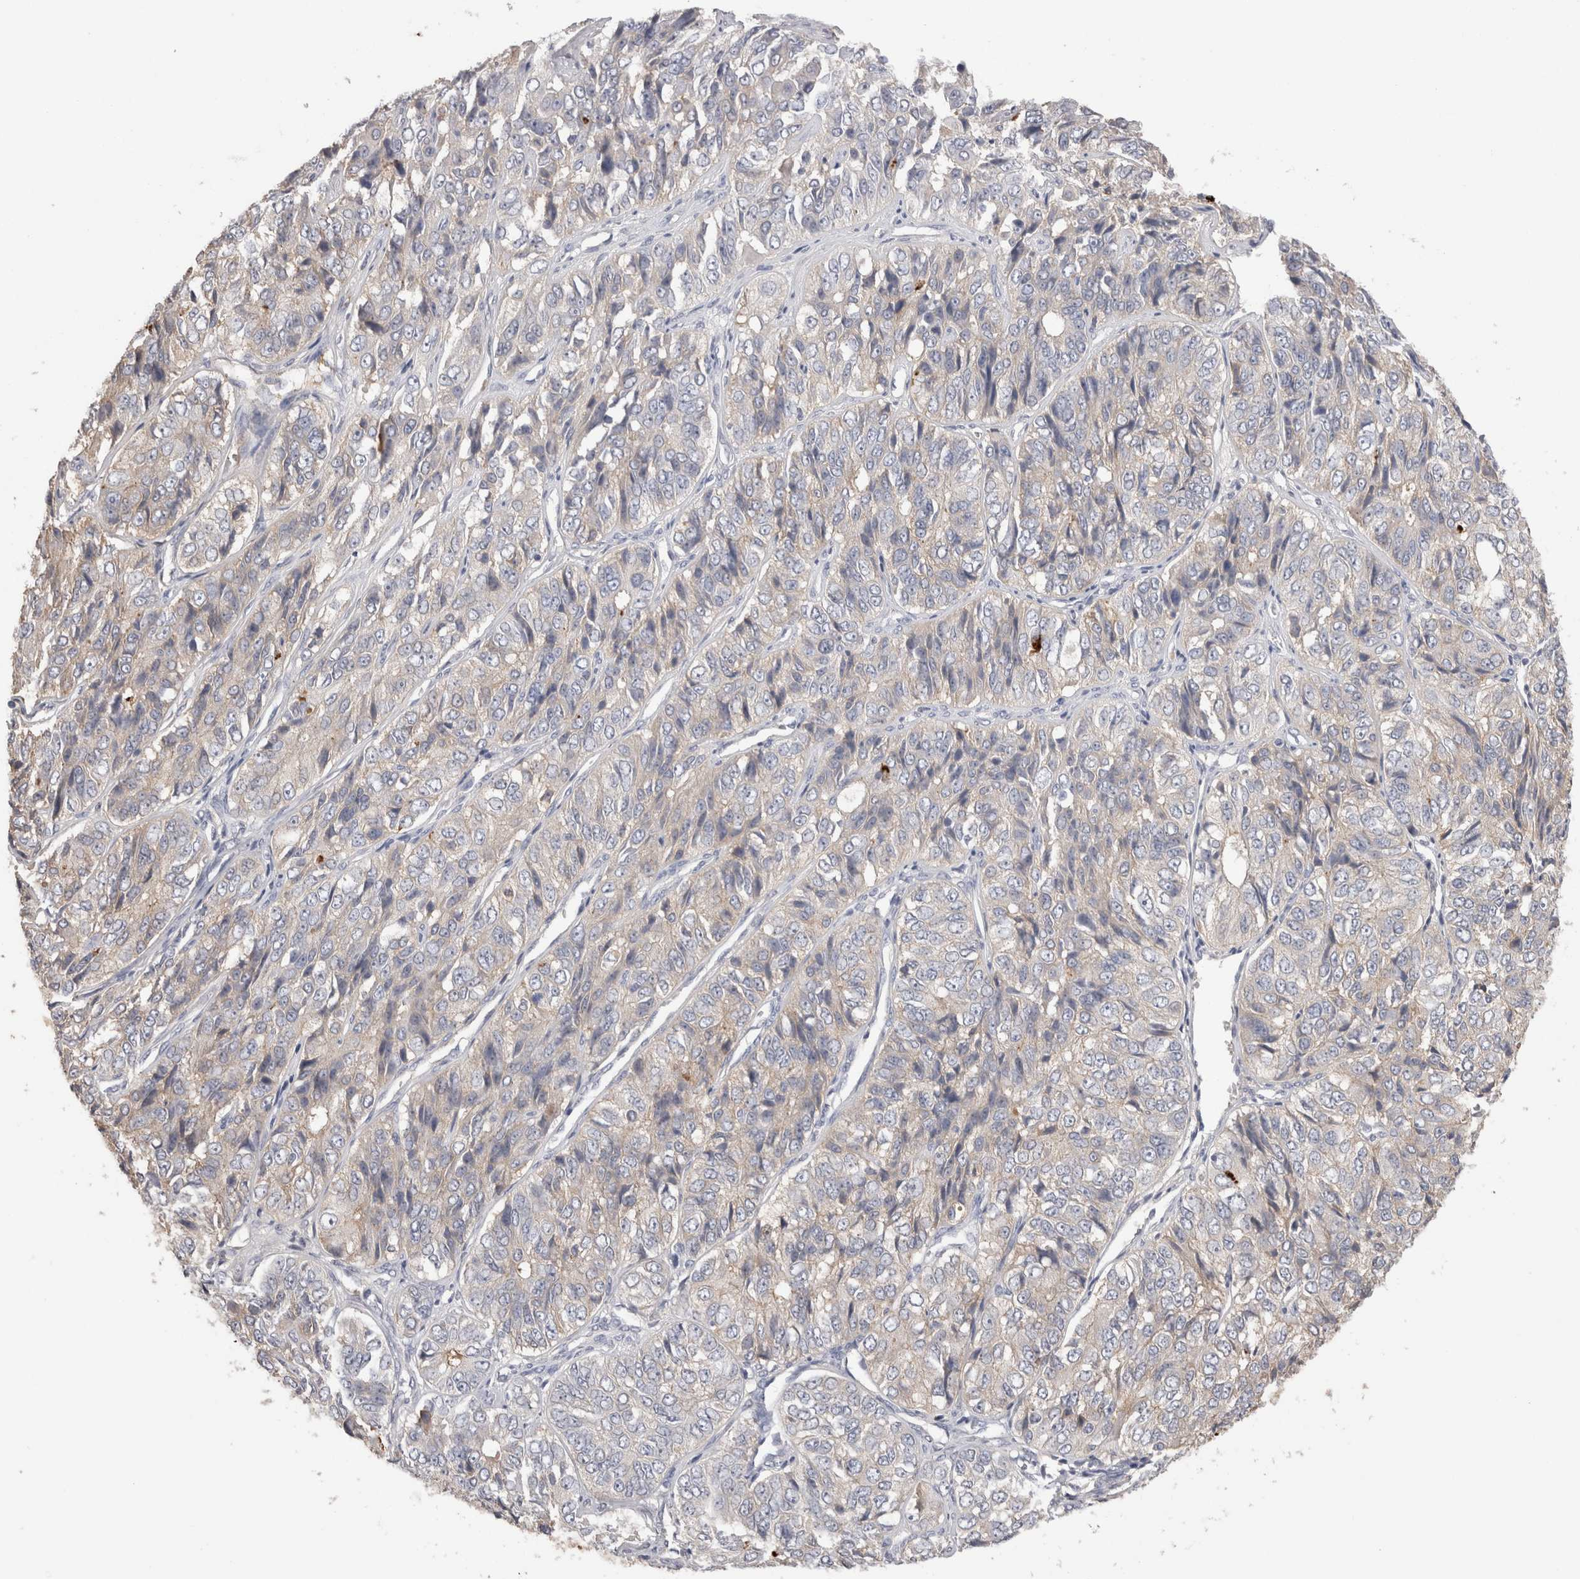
{"staining": {"intensity": "negative", "quantity": "none", "location": "none"}, "tissue": "ovarian cancer", "cell_type": "Tumor cells", "image_type": "cancer", "snomed": [{"axis": "morphology", "description": "Carcinoma, endometroid"}, {"axis": "topography", "description": "Ovary"}], "caption": "A histopathology image of ovarian endometroid carcinoma stained for a protein shows no brown staining in tumor cells. (Brightfield microscopy of DAB (3,3'-diaminobenzidine) IHC at high magnification).", "gene": "PPP3CC", "patient": {"sex": "female", "age": 51}}